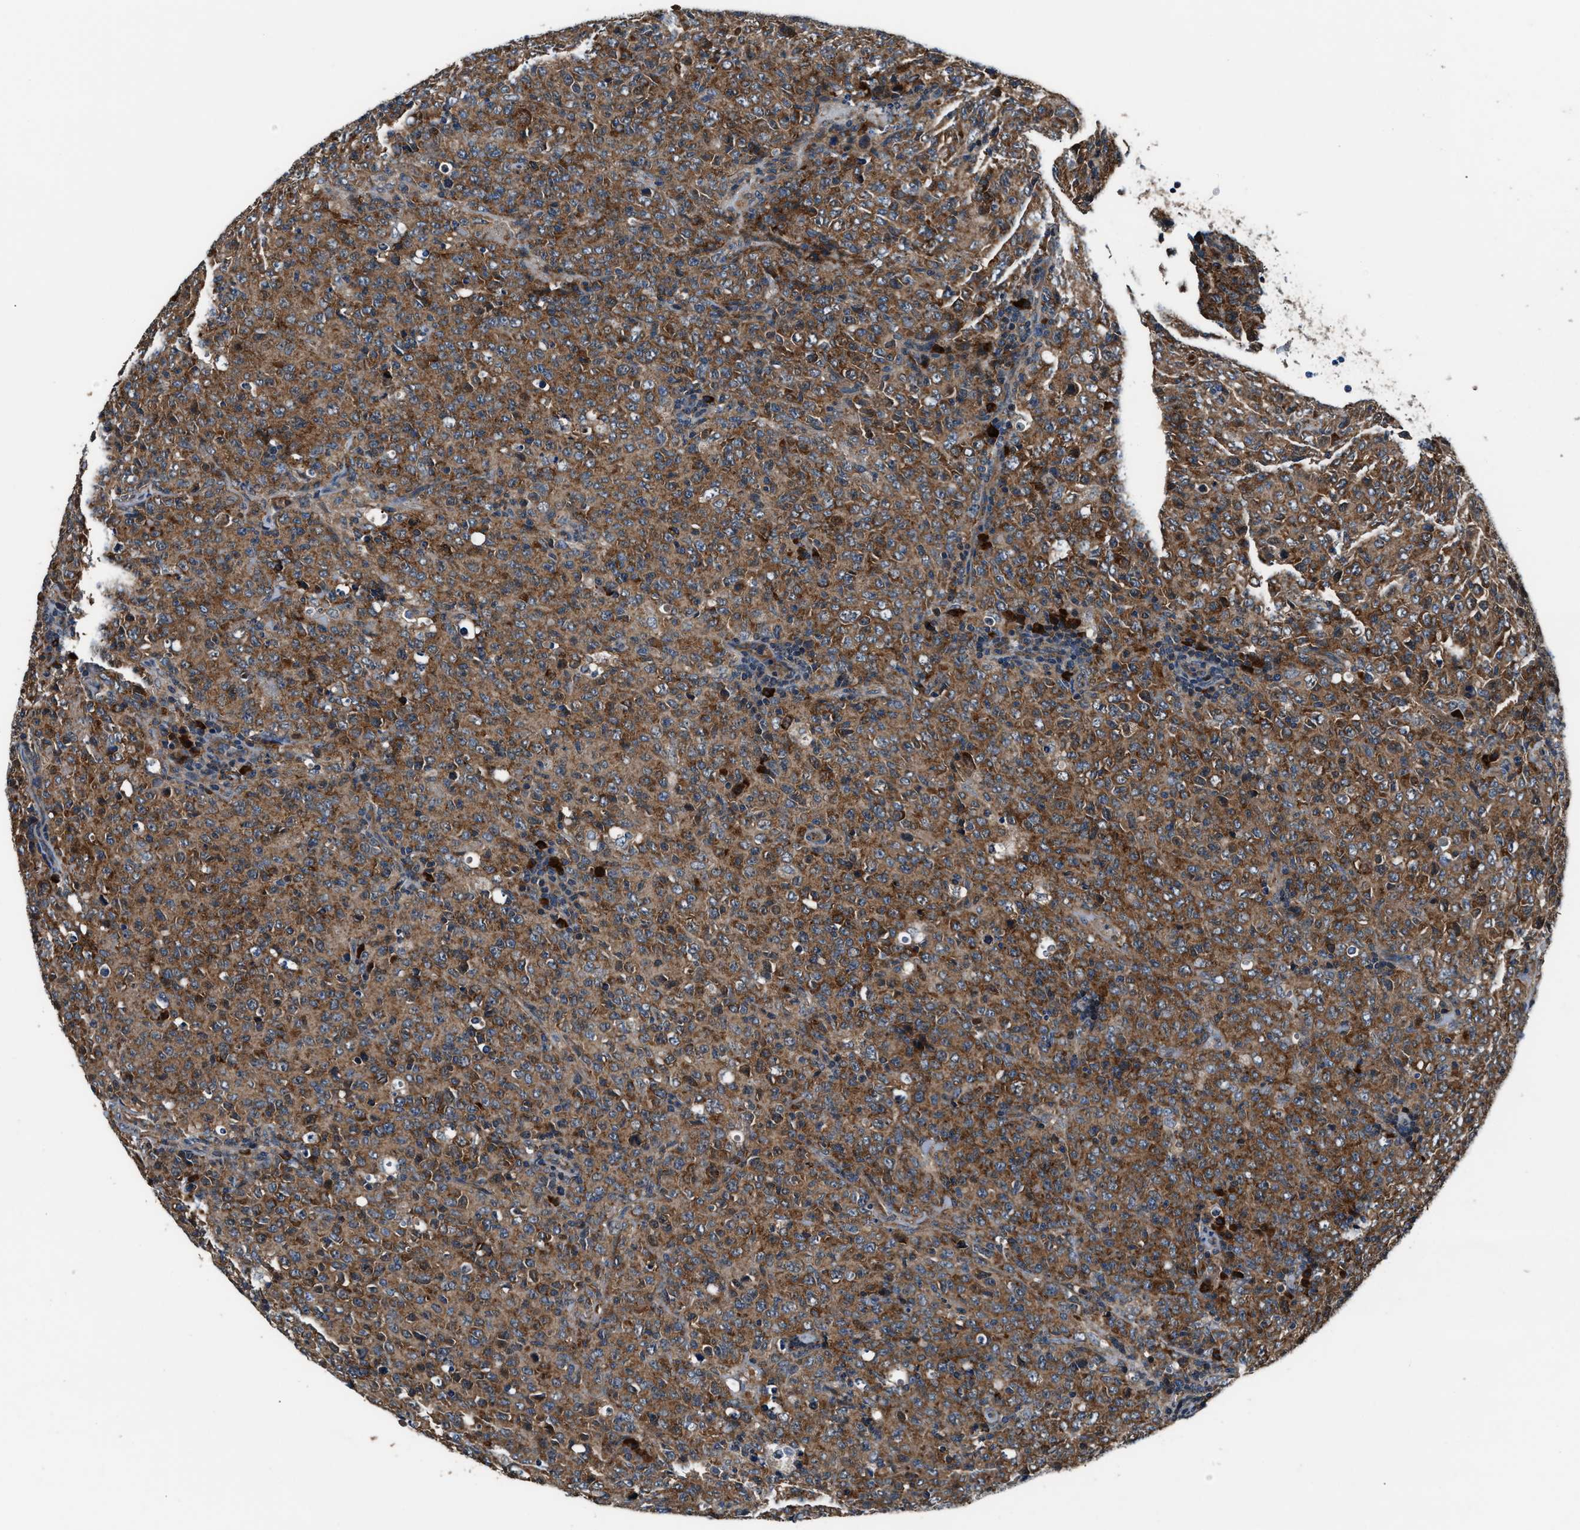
{"staining": {"intensity": "moderate", "quantity": ">75%", "location": "cytoplasmic/membranous"}, "tissue": "lymphoma", "cell_type": "Tumor cells", "image_type": "cancer", "snomed": [{"axis": "morphology", "description": "Malignant lymphoma, non-Hodgkin's type, High grade"}, {"axis": "topography", "description": "Tonsil"}], "caption": "Immunohistochemistry staining of high-grade malignant lymphoma, non-Hodgkin's type, which displays medium levels of moderate cytoplasmic/membranous staining in about >75% of tumor cells indicating moderate cytoplasmic/membranous protein positivity. The staining was performed using DAB (brown) for protein detection and nuclei were counterstained in hematoxylin (blue).", "gene": "IMPDH2", "patient": {"sex": "female", "age": 36}}